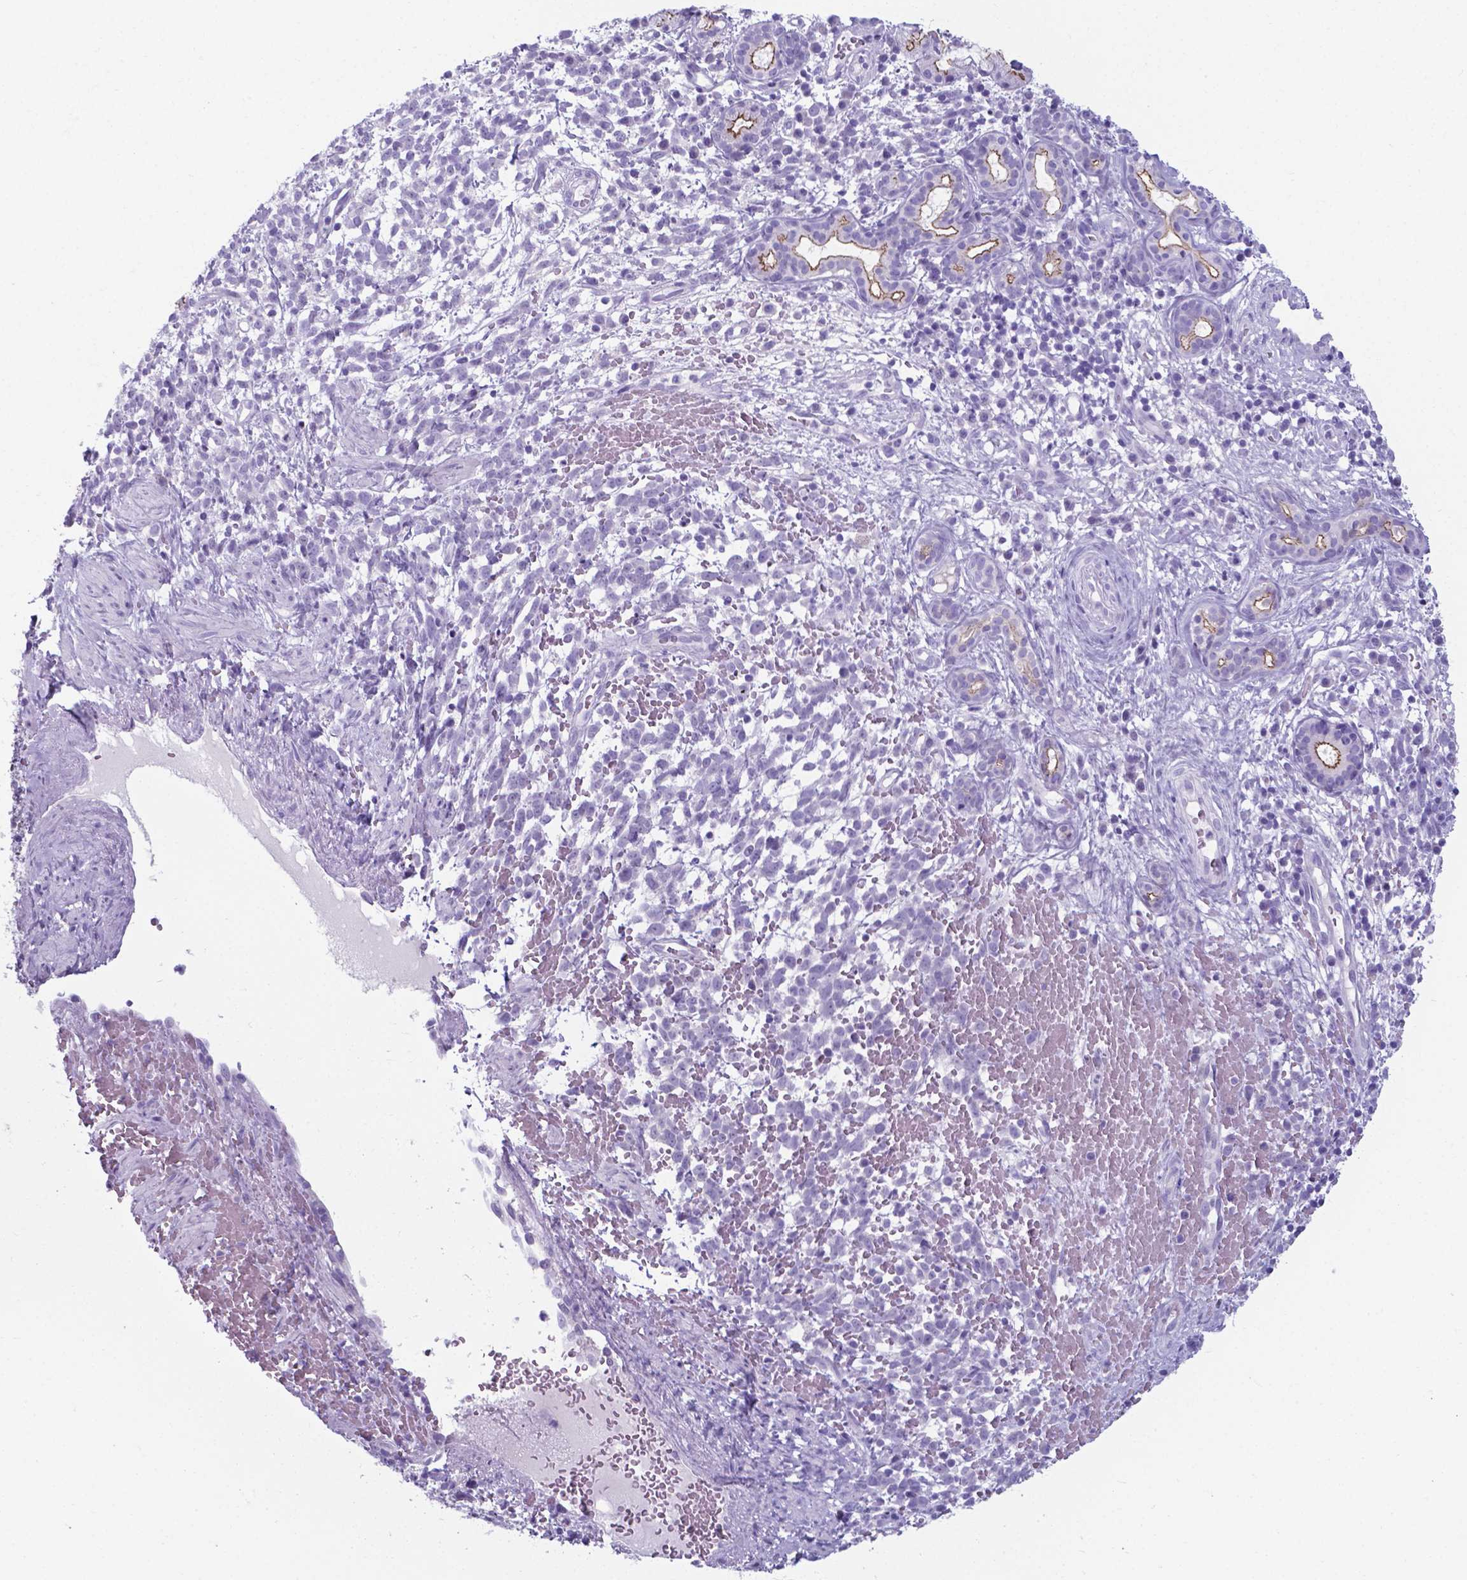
{"staining": {"intensity": "moderate", "quantity": "<25%", "location": "cytoplasmic/membranous"}, "tissue": "melanoma", "cell_type": "Tumor cells", "image_type": "cancer", "snomed": [{"axis": "morphology", "description": "Malignant melanoma, NOS"}, {"axis": "topography", "description": "Skin"}], "caption": "This histopathology image shows IHC staining of melanoma, with low moderate cytoplasmic/membranous expression in about <25% of tumor cells.", "gene": "AP5B1", "patient": {"sex": "female", "age": 70}}